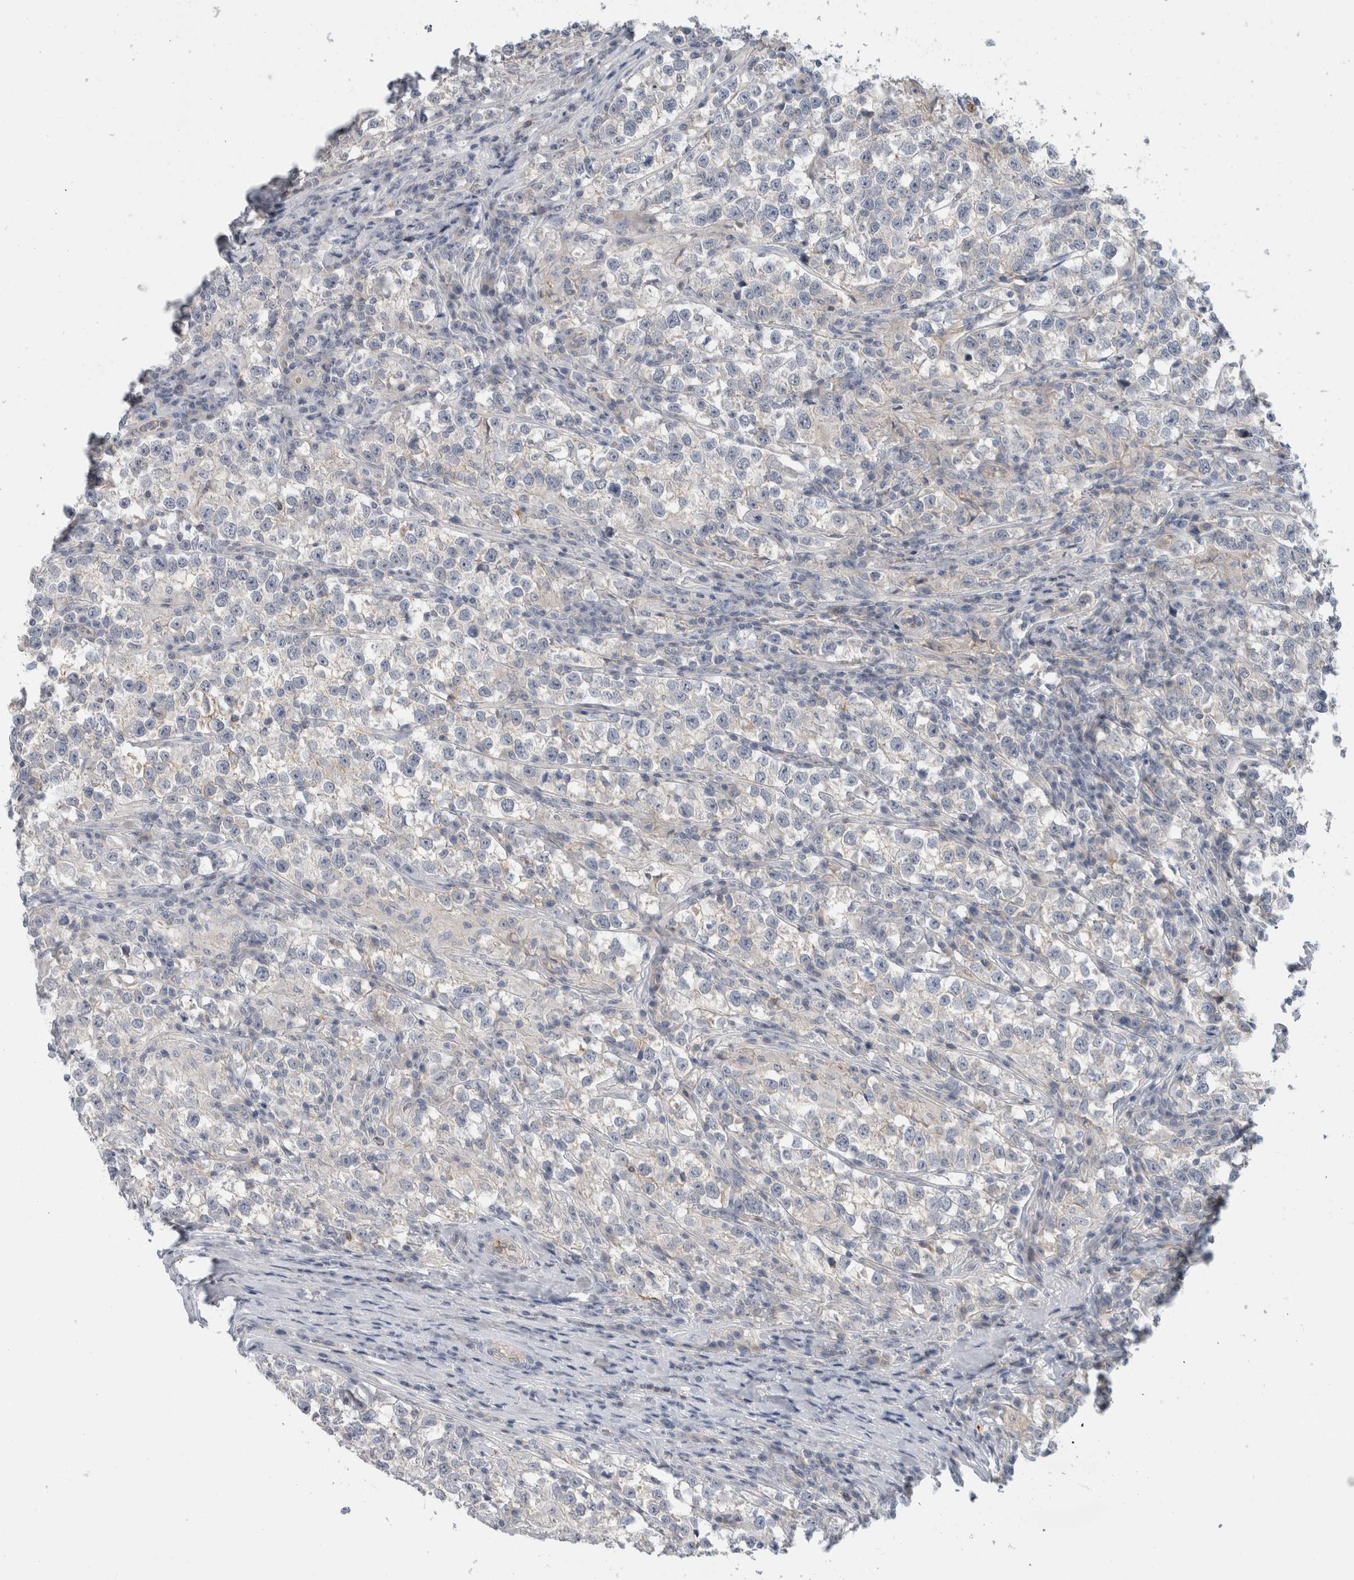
{"staining": {"intensity": "negative", "quantity": "none", "location": "none"}, "tissue": "testis cancer", "cell_type": "Tumor cells", "image_type": "cancer", "snomed": [{"axis": "morphology", "description": "Normal tissue, NOS"}, {"axis": "morphology", "description": "Seminoma, NOS"}, {"axis": "topography", "description": "Testis"}], "caption": "Tumor cells are negative for protein expression in human testis cancer (seminoma). The staining was performed using DAB to visualize the protein expression in brown, while the nuclei were stained in blue with hematoxylin (Magnification: 20x).", "gene": "CD55", "patient": {"sex": "male", "age": 43}}